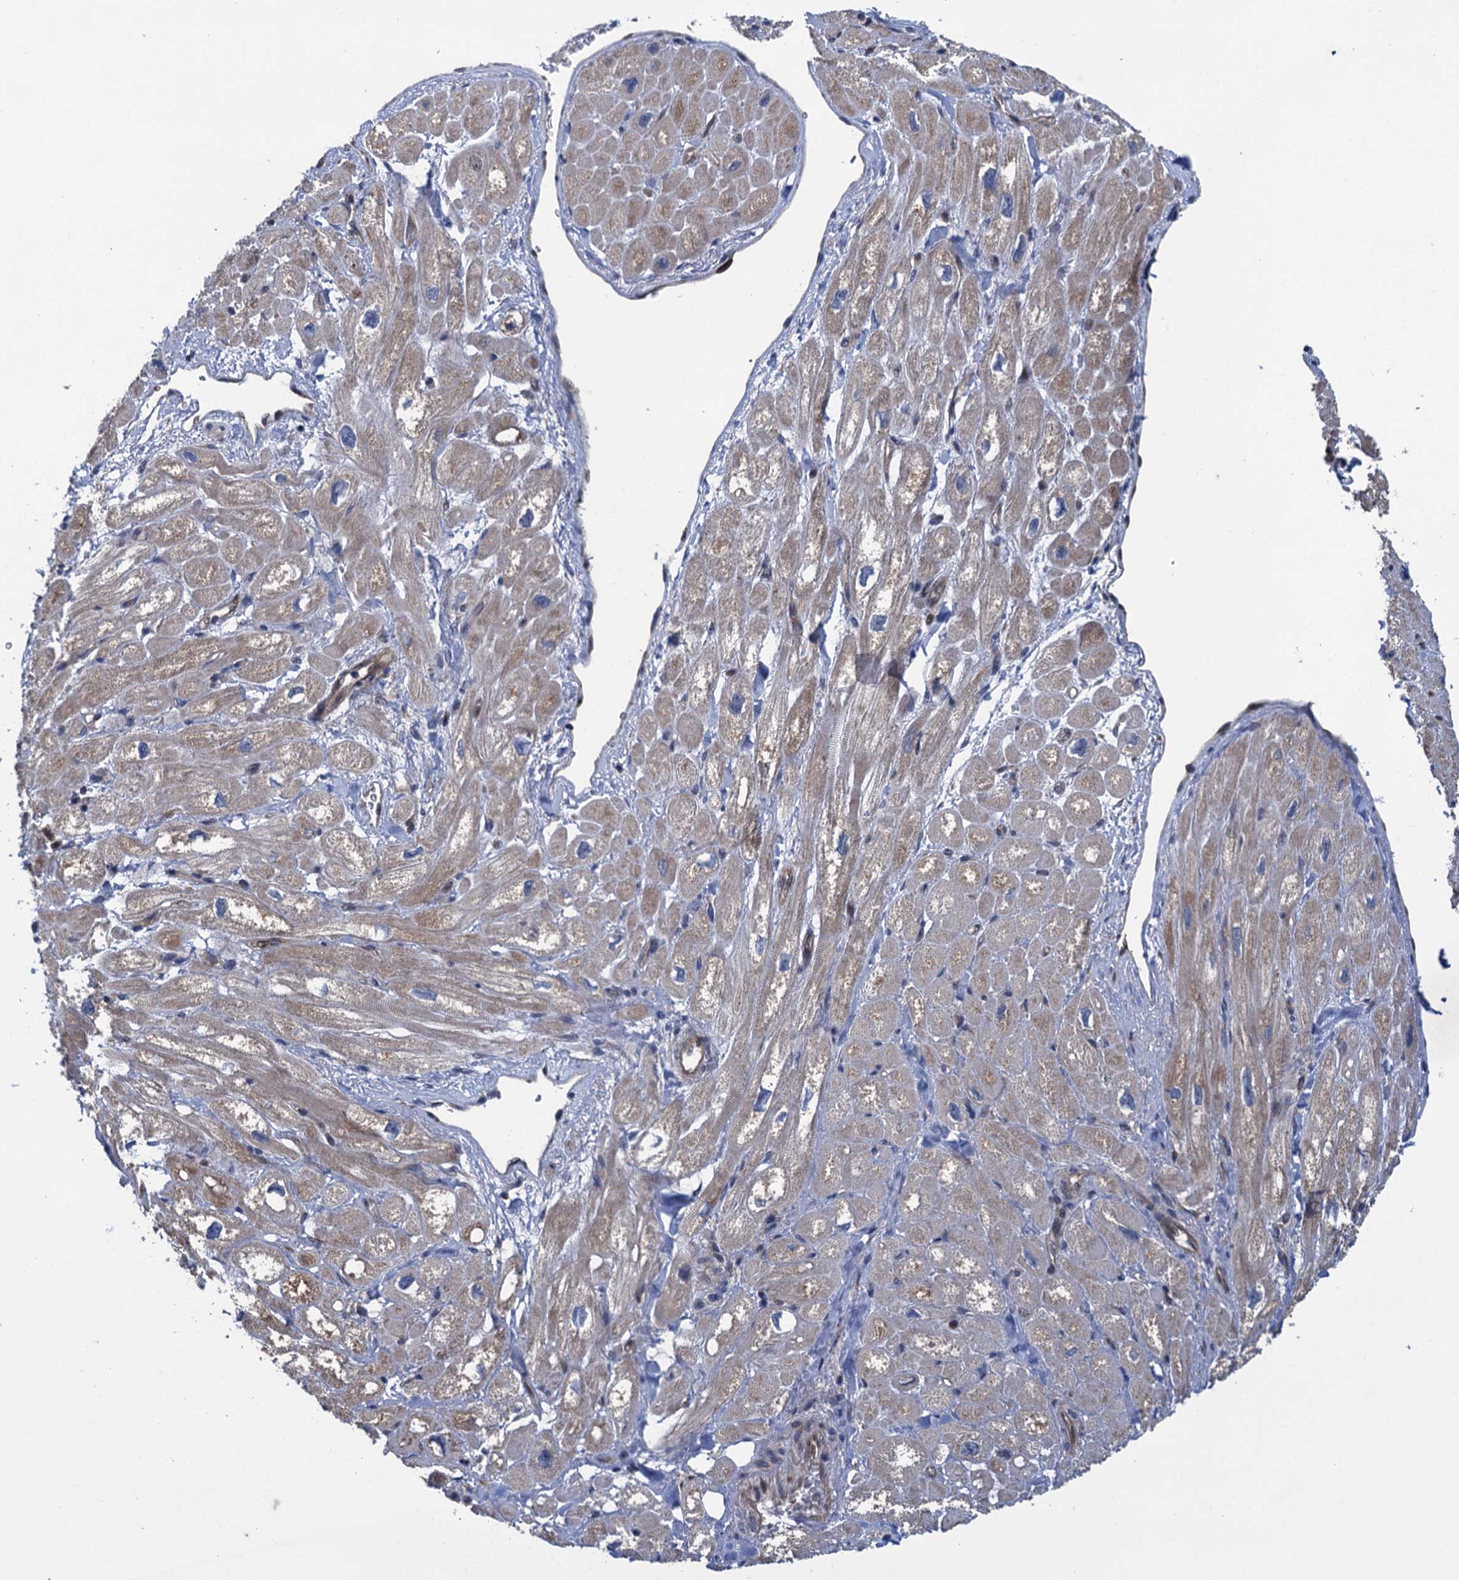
{"staining": {"intensity": "weak", "quantity": "25%-75%", "location": "cytoplasmic/membranous"}, "tissue": "heart muscle", "cell_type": "Cardiomyocytes", "image_type": "normal", "snomed": [{"axis": "morphology", "description": "Normal tissue, NOS"}, {"axis": "topography", "description": "Heart"}], "caption": "Immunohistochemical staining of normal human heart muscle reveals 25%-75% levels of weak cytoplasmic/membranous protein staining in approximately 25%-75% of cardiomyocytes. Nuclei are stained in blue.", "gene": "CNTN5", "patient": {"sex": "male", "age": 65}}